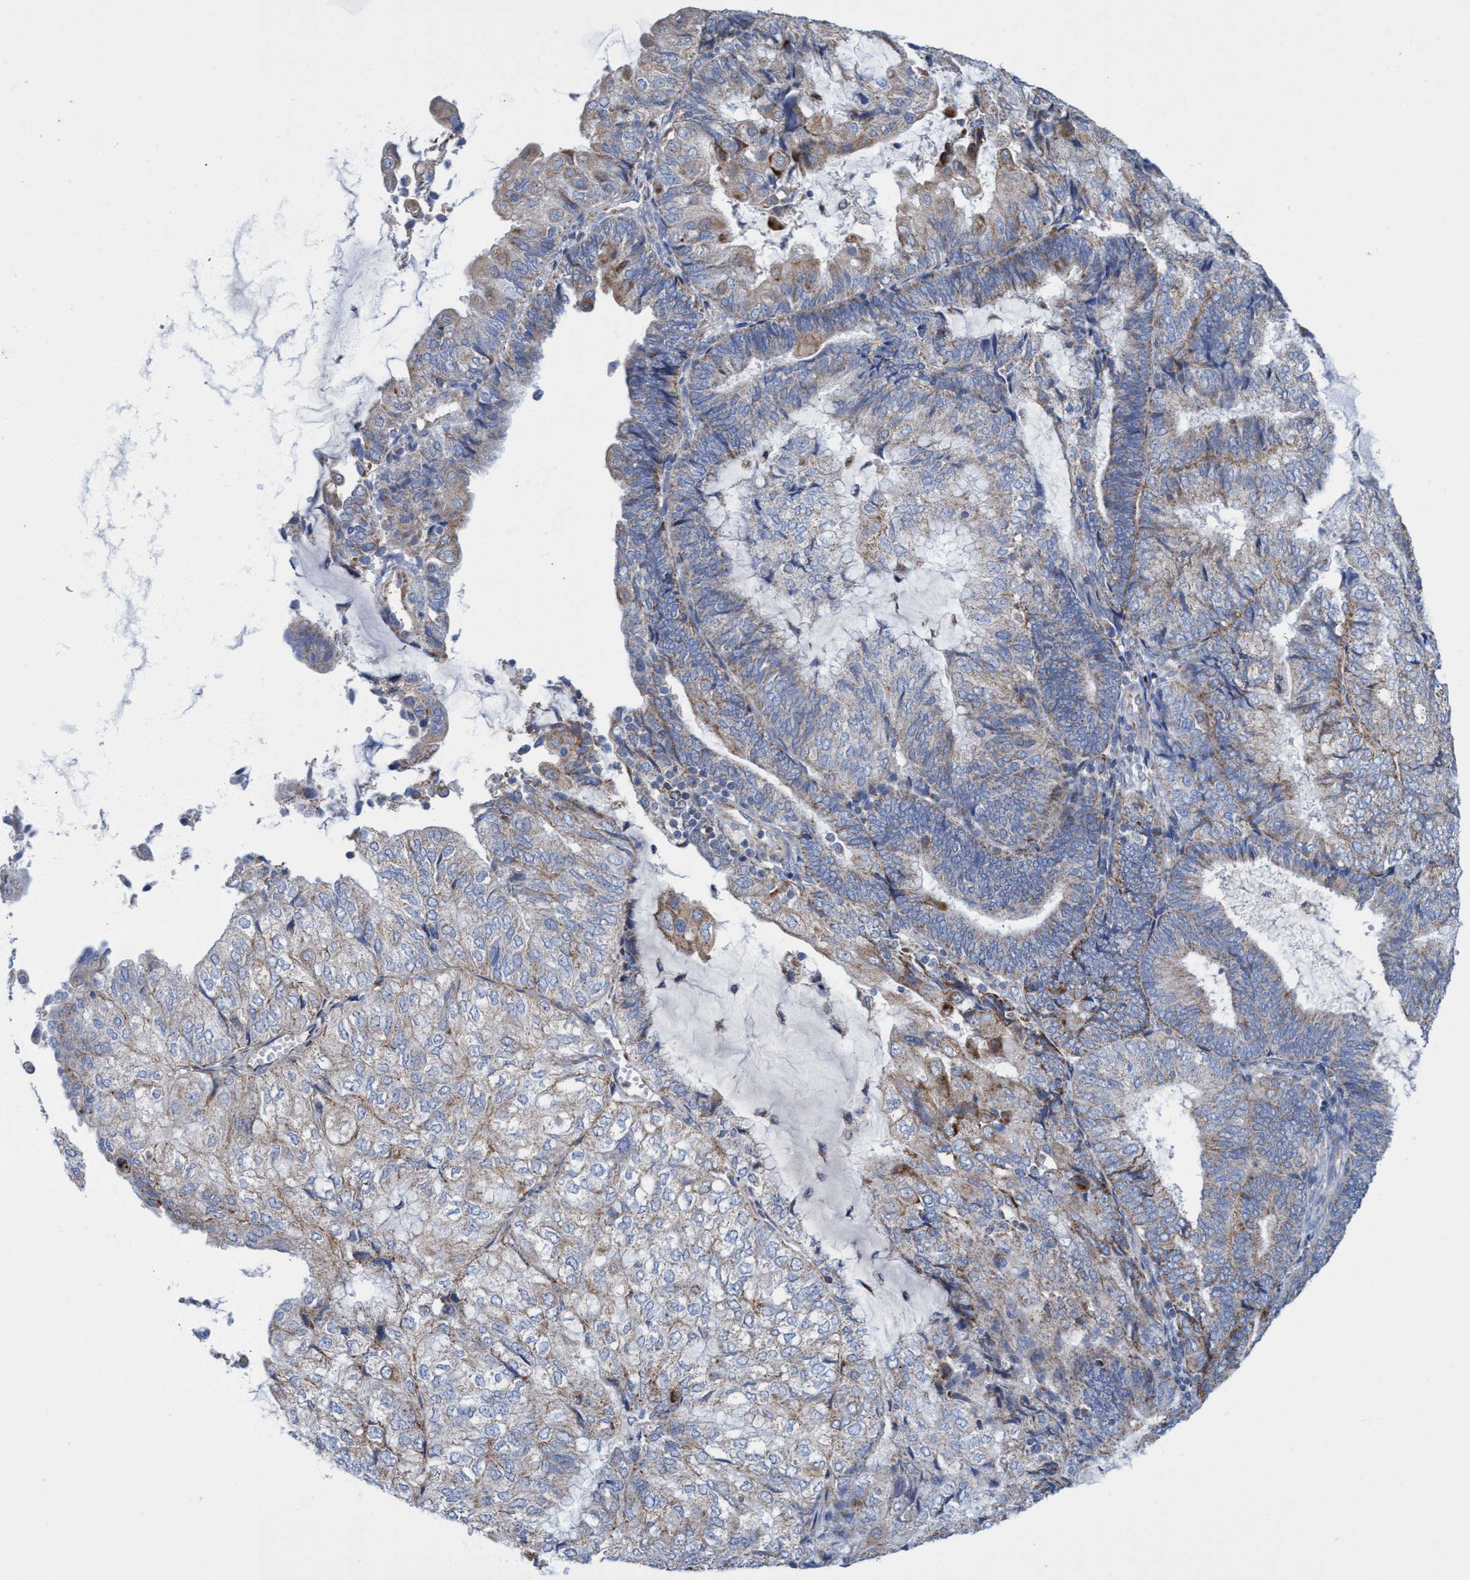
{"staining": {"intensity": "weak", "quantity": "25%-75%", "location": "cytoplasmic/membranous"}, "tissue": "endometrial cancer", "cell_type": "Tumor cells", "image_type": "cancer", "snomed": [{"axis": "morphology", "description": "Adenocarcinoma, NOS"}, {"axis": "topography", "description": "Endometrium"}], "caption": "Endometrial cancer (adenocarcinoma) was stained to show a protein in brown. There is low levels of weak cytoplasmic/membranous expression in about 25%-75% of tumor cells.", "gene": "ZNF750", "patient": {"sex": "female", "age": 81}}